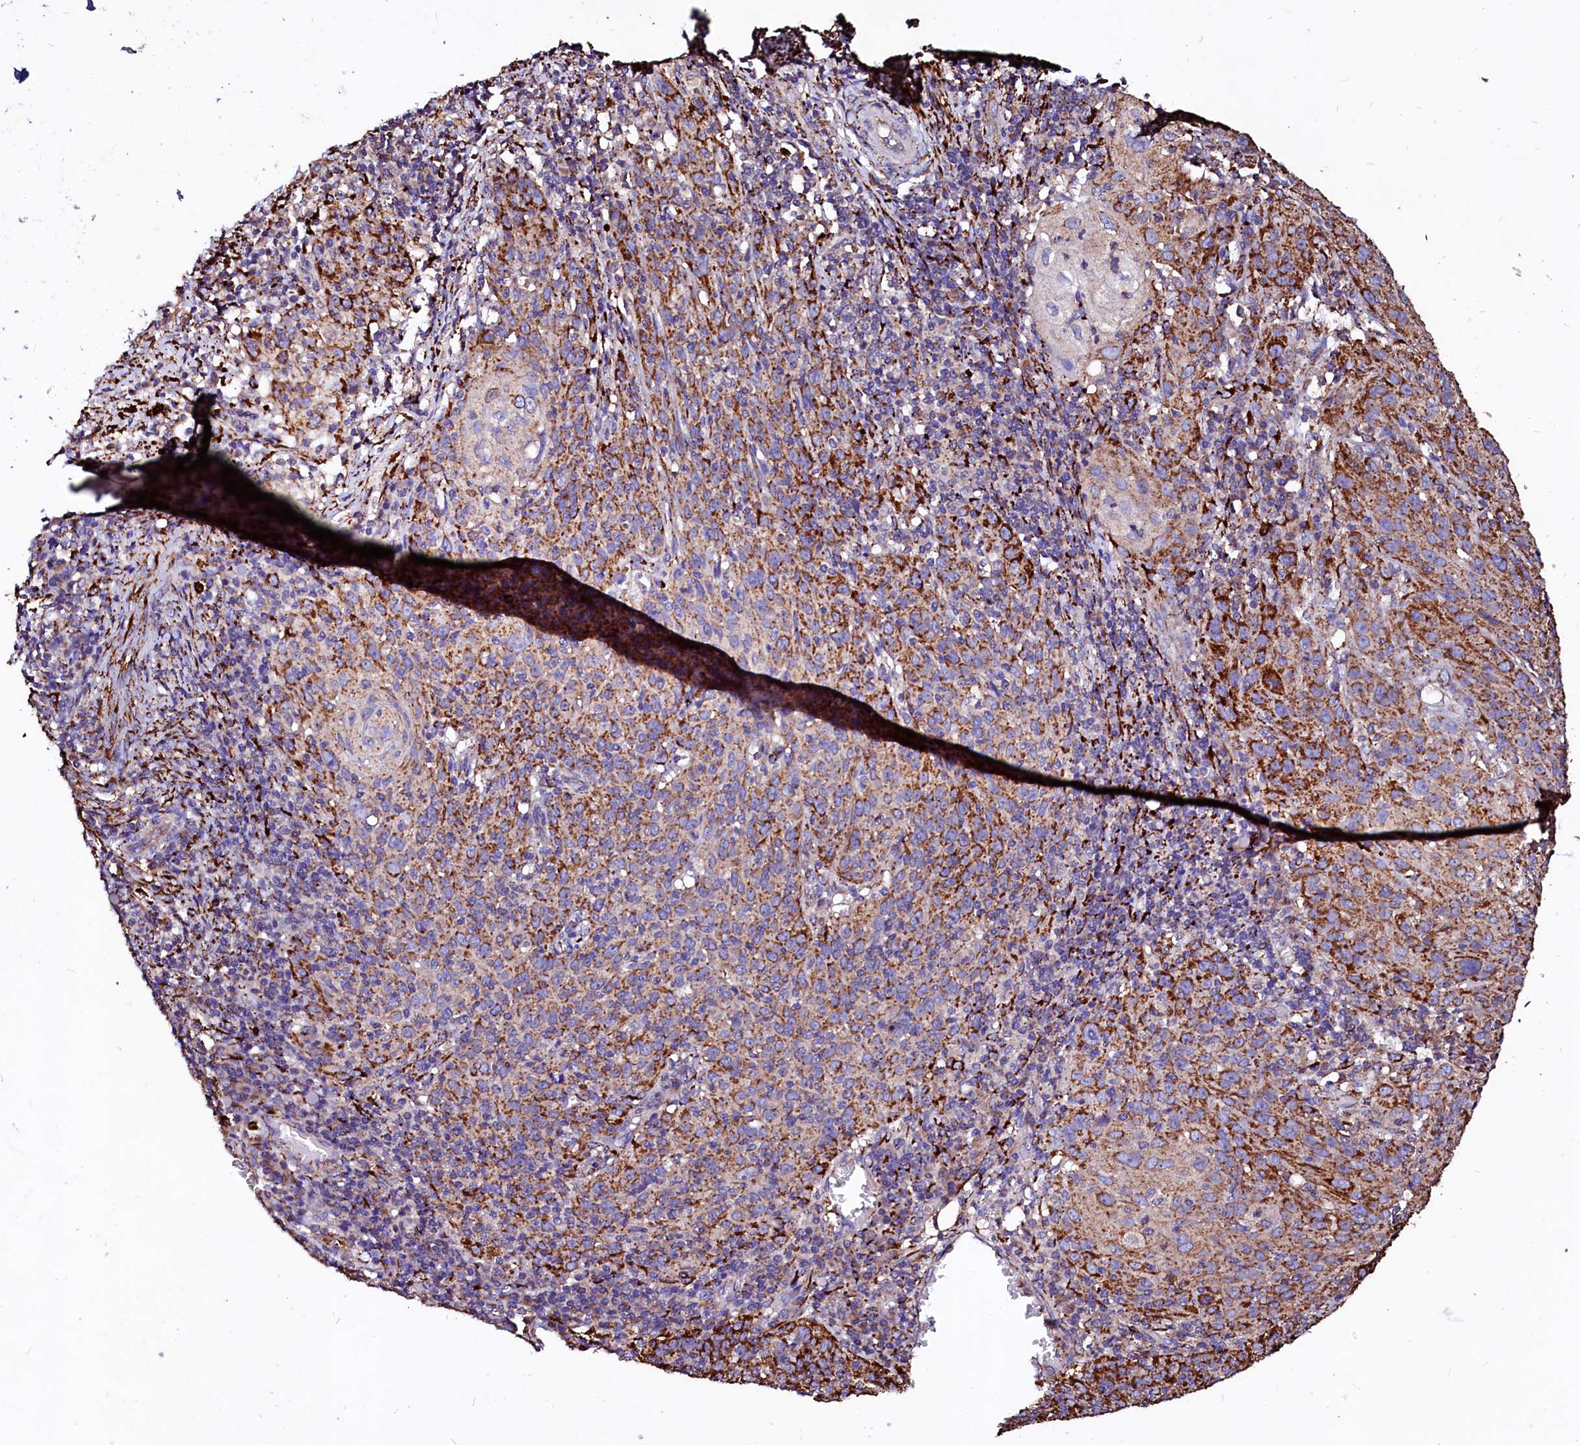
{"staining": {"intensity": "strong", "quantity": ">75%", "location": "cytoplasmic/membranous"}, "tissue": "cervical cancer", "cell_type": "Tumor cells", "image_type": "cancer", "snomed": [{"axis": "morphology", "description": "Squamous cell carcinoma, NOS"}, {"axis": "topography", "description": "Cervix"}], "caption": "High-magnification brightfield microscopy of cervical squamous cell carcinoma stained with DAB (brown) and counterstained with hematoxylin (blue). tumor cells exhibit strong cytoplasmic/membranous positivity is appreciated in approximately>75% of cells. (brown staining indicates protein expression, while blue staining denotes nuclei).", "gene": "MAOB", "patient": {"sex": "female", "age": 50}}